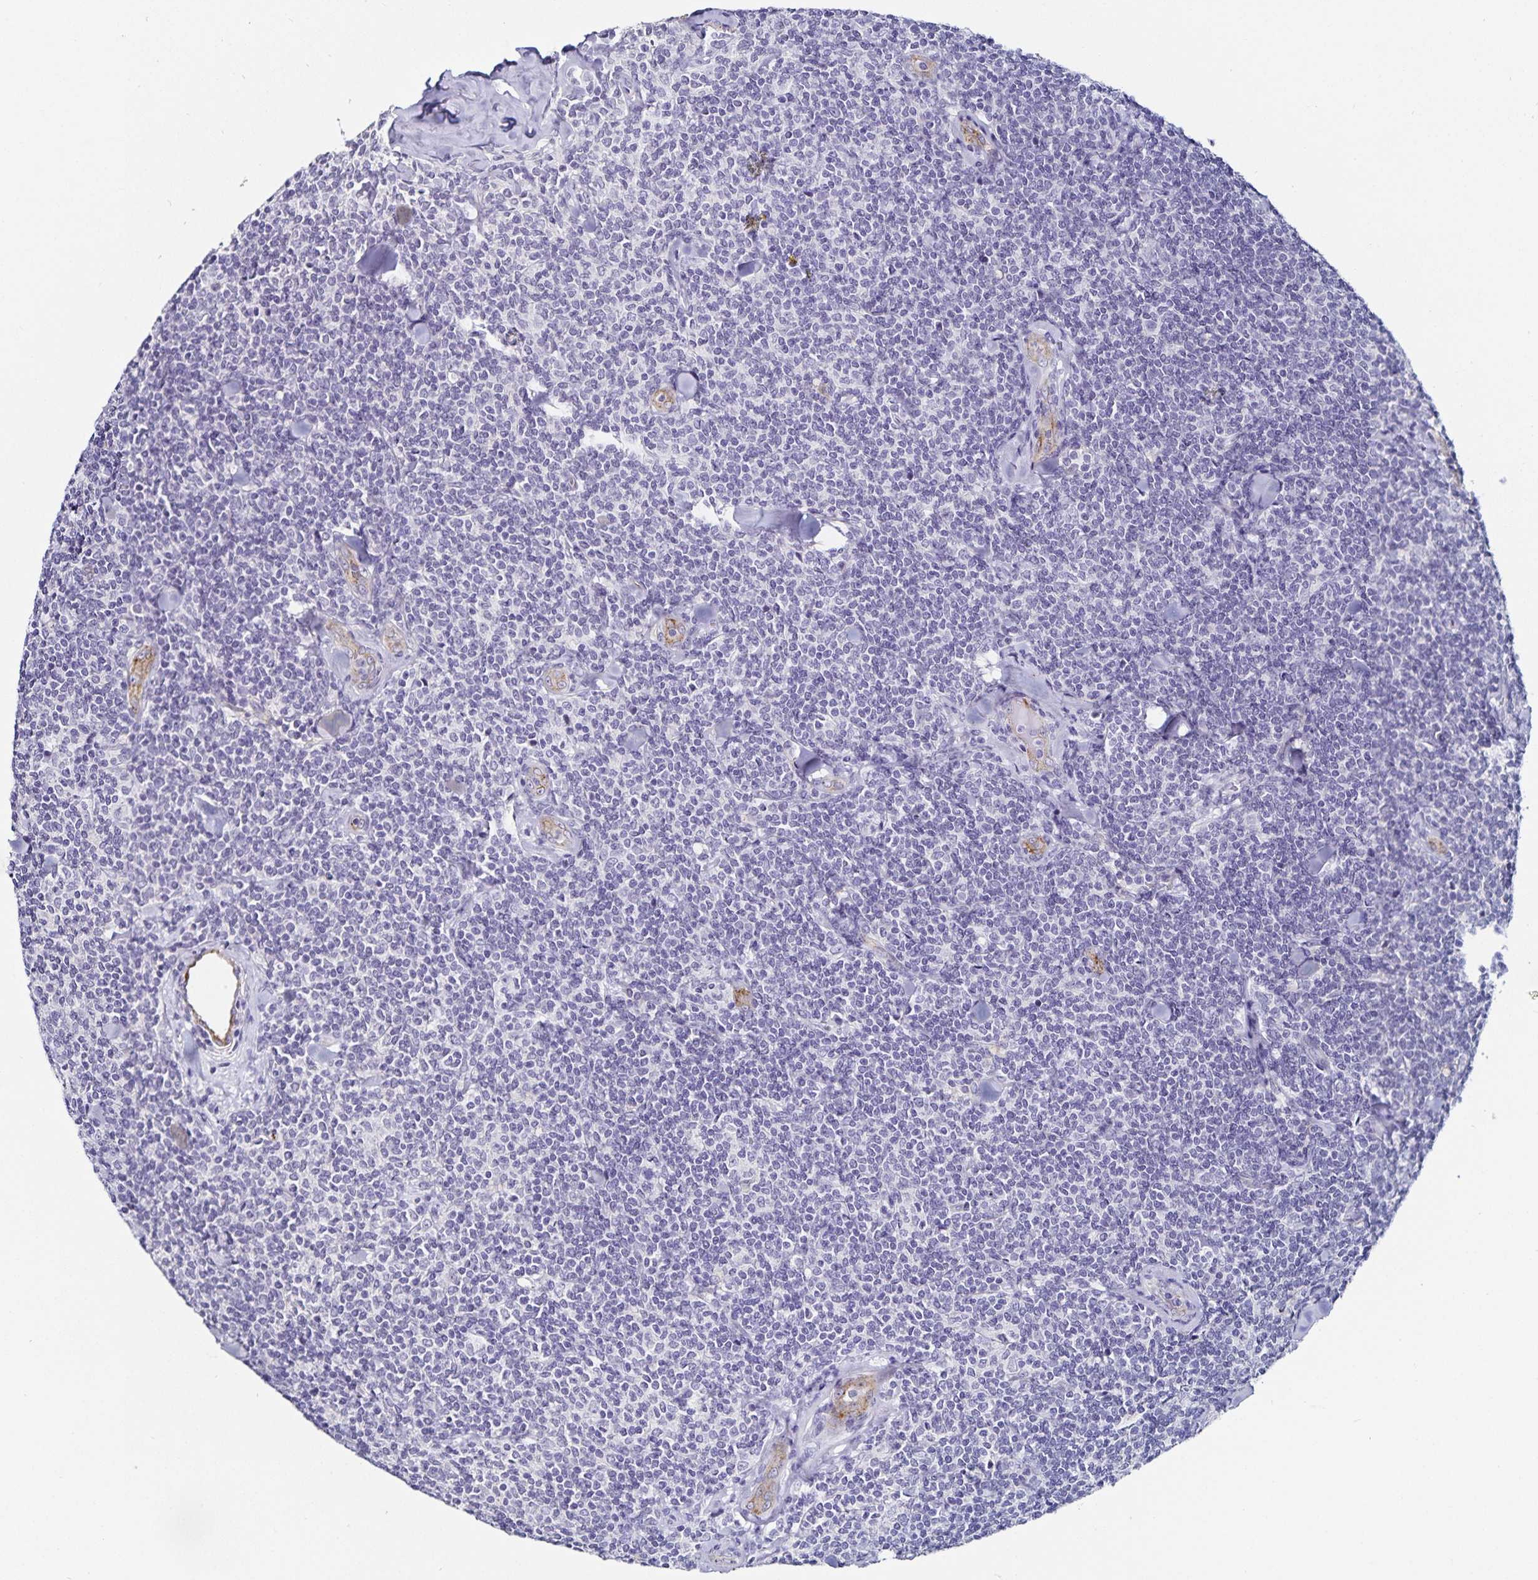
{"staining": {"intensity": "negative", "quantity": "none", "location": "none"}, "tissue": "lymphoma", "cell_type": "Tumor cells", "image_type": "cancer", "snomed": [{"axis": "morphology", "description": "Malignant lymphoma, non-Hodgkin's type, Low grade"}, {"axis": "topography", "description": "Lymph node"}], "caption": "A photomicrograph of low-grade malignant lymphoma, non-Hodgkin's type stained for a protein exhibits no brown staining in tumor cells. (Brightfield microscopy of DAB IHC at high magnification).", "gene": "TSPAN7", "patient": {"sex": "female", "age": 56}}